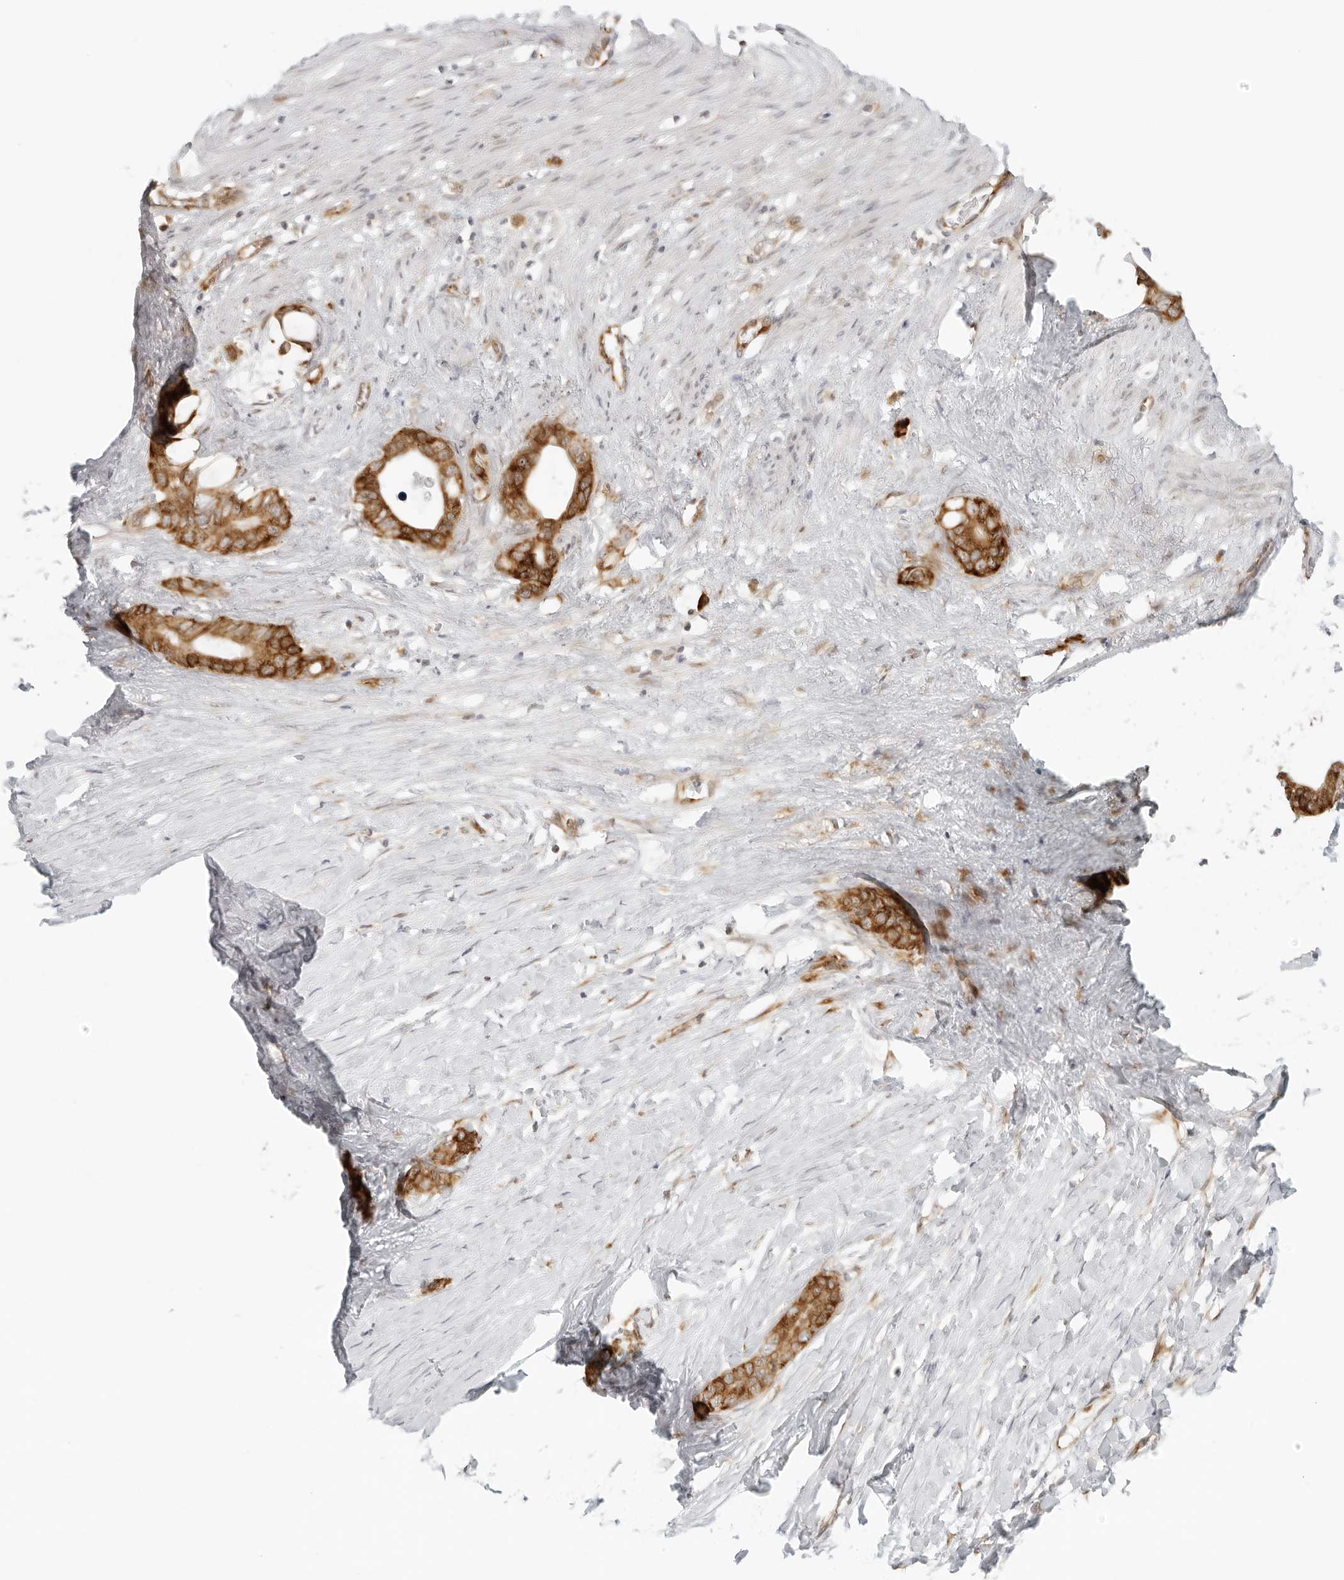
{"staining": {"intensity": "strong", "quantity": ">75%", "location": "cytoplasmic/membranous"}, "tissue": "stomach cancer", "cell_type": "Tumor cells", "image_type": "cancer", "snomed": [{"axis": "morphology", "description": "Adenocarcinoma, NOS"}, {"axis": "topography", "description": "Stomach"}], "caption": "Stomach cancer stained with a protein marker shows strong staining in tumor cells.", "gene": "EIF4G1", "patient": {"sex": "female", "age": 75}}